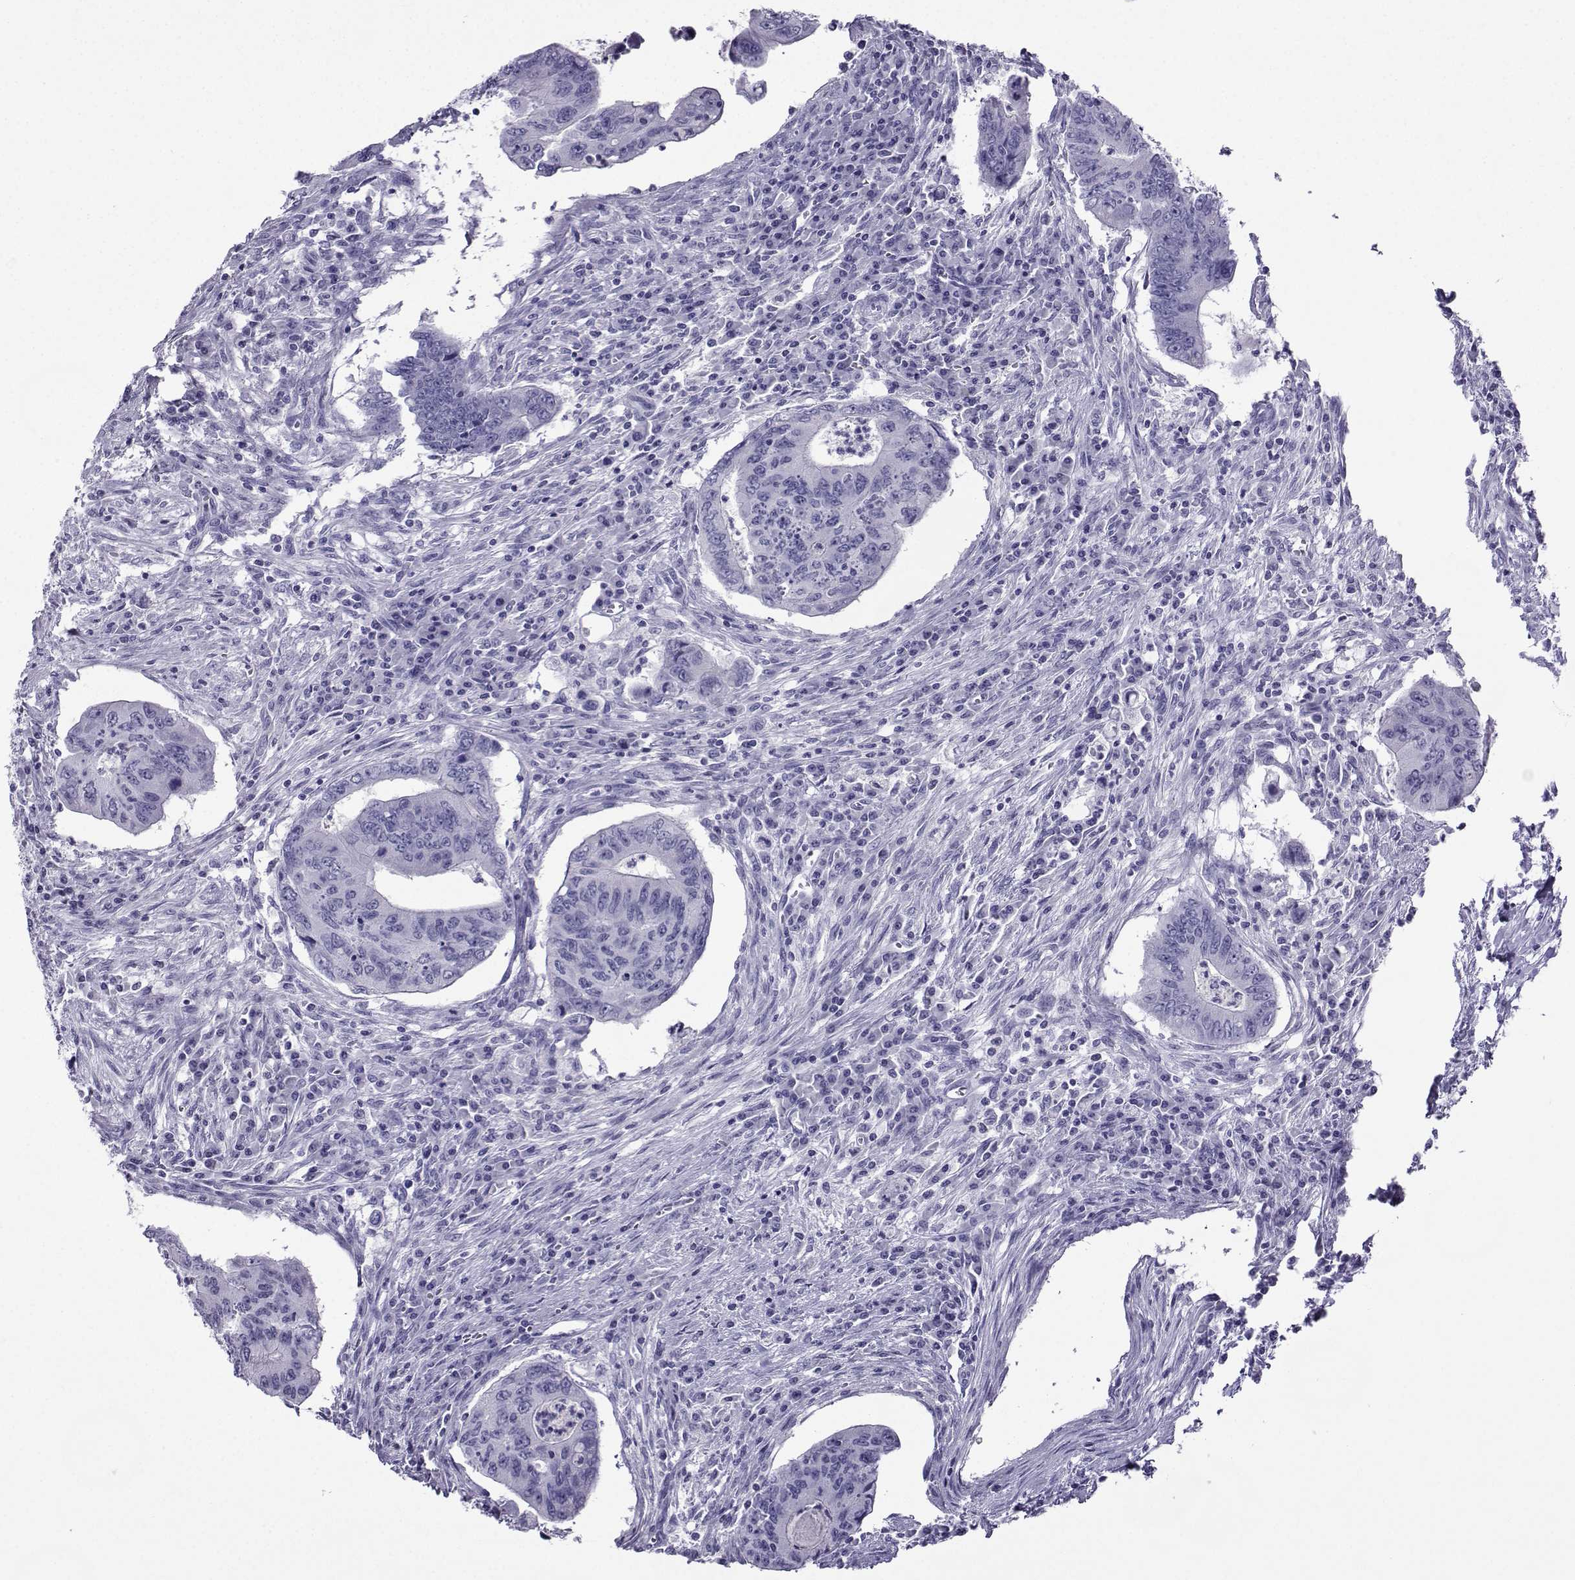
{"staining": {"intensity": "negative", "quantity": "none", "location": "none"}, "tissue": "colorectal cancer", "cell_type": "Tumor cells", "image_type": "cancer", "snomed": [{"axis": "morphology", "description": "Adenocarcinoma, NOS"}, {"axis": "topography", "description": "Colon"}], "caption": "High power microscopy image of an immunohistochemistry image of colorectal cancer (adenocarcinoma), revealing no significant expression in tumor cells.", "gene": "CRYBB1", "patient": {"sex": "male", "age": 53}}